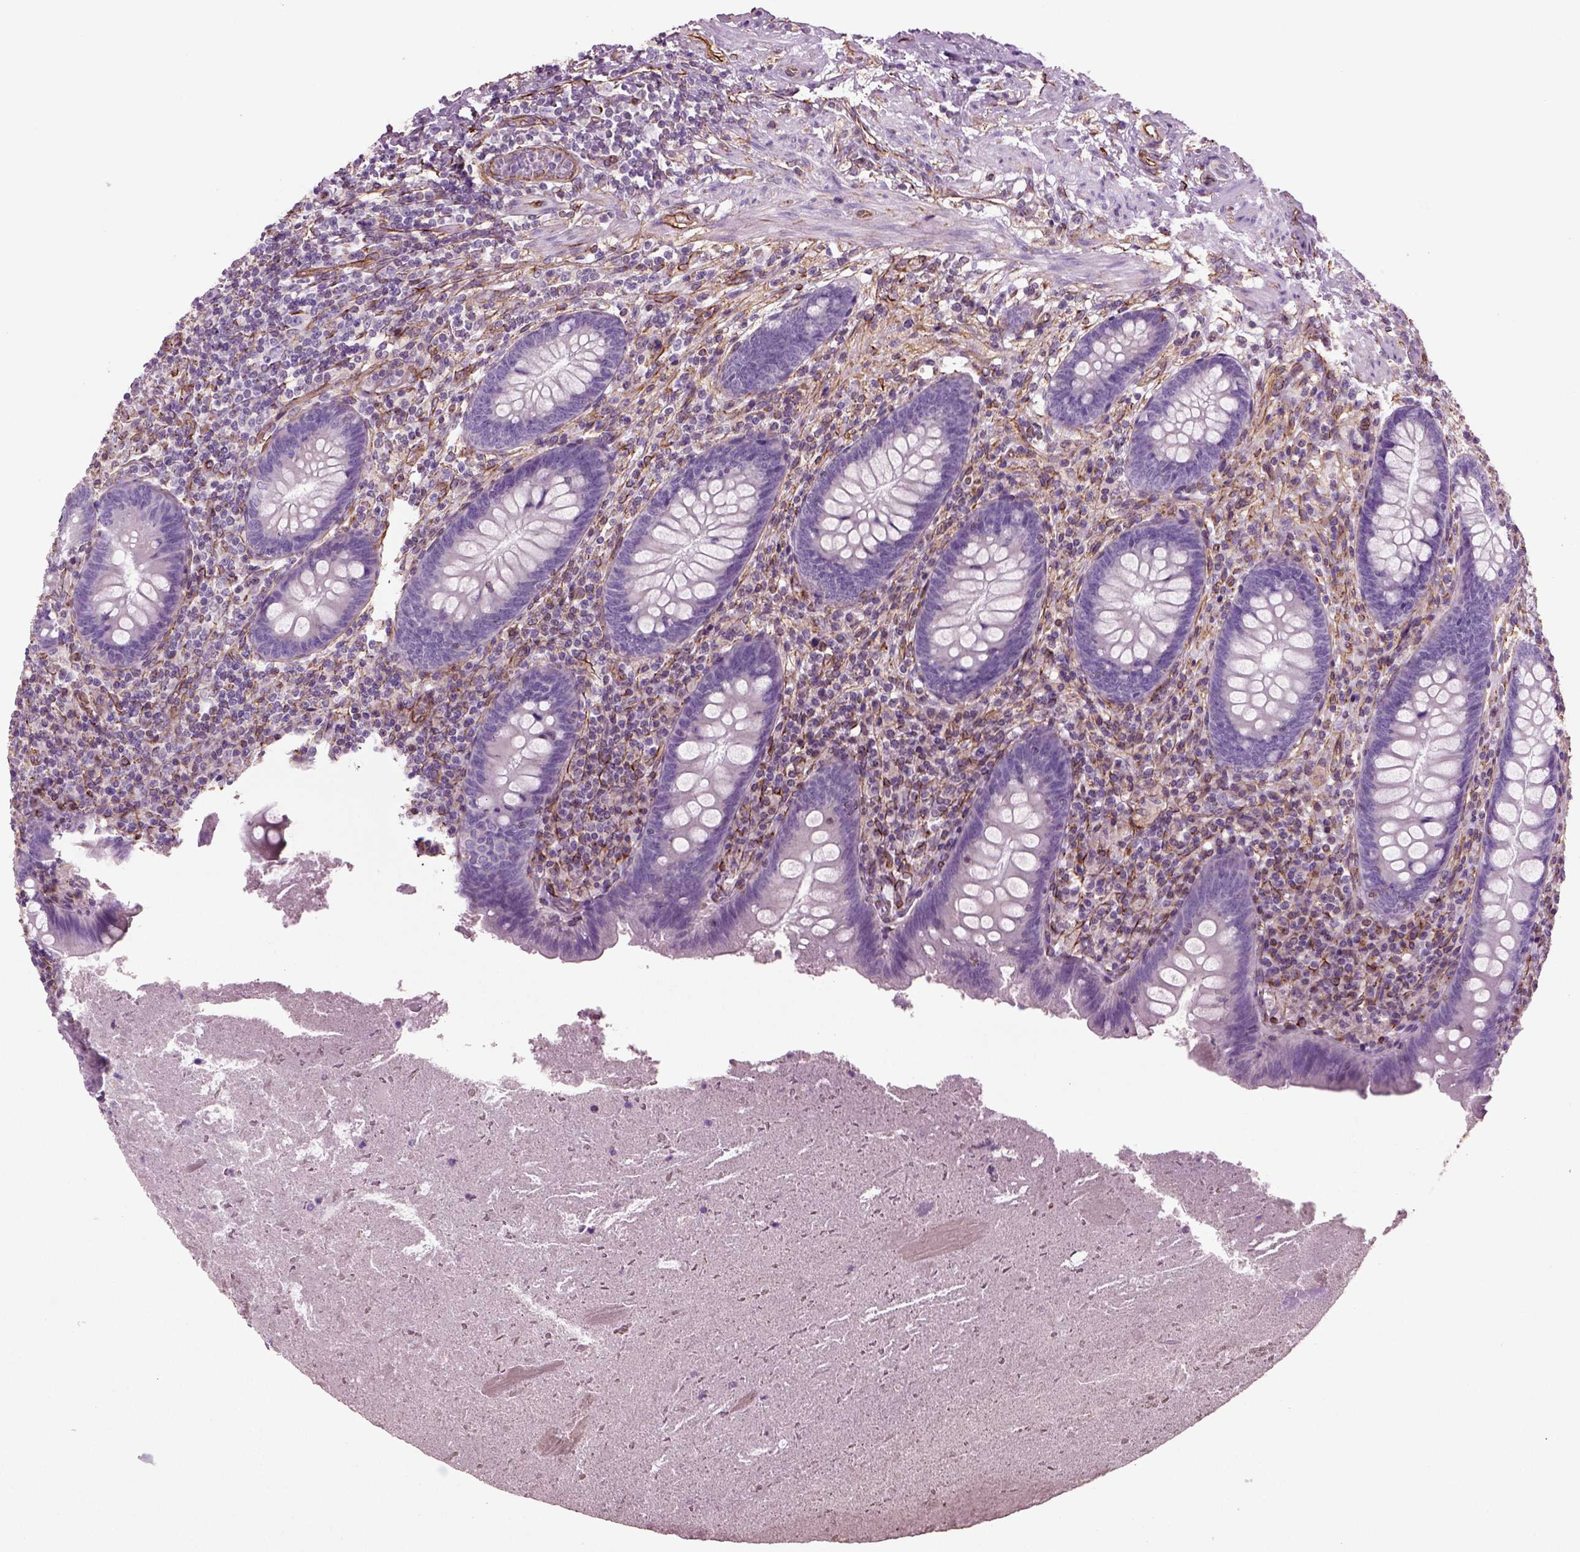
{"staining": {"intensity": "negative", "quantity": "none", "location": "none"}, "tissue": "appendix", "cell_type": "Glandular cells", "image_type": "normal", "snomed": [{"axis": "morphology", "description": "Normal tissue, NOS"}, {"axis": "topography", "description": "Appendix"}], "caption": "Immunohistochemistry (IHC) histopathology image of normal appendix: human appendix stained with DAB (3,3'-diaminobenzidine) reveals no significant protein positivity in glandular cells.", "gene": "ACER3", "patient": {"sex": "male", "age": 47}}